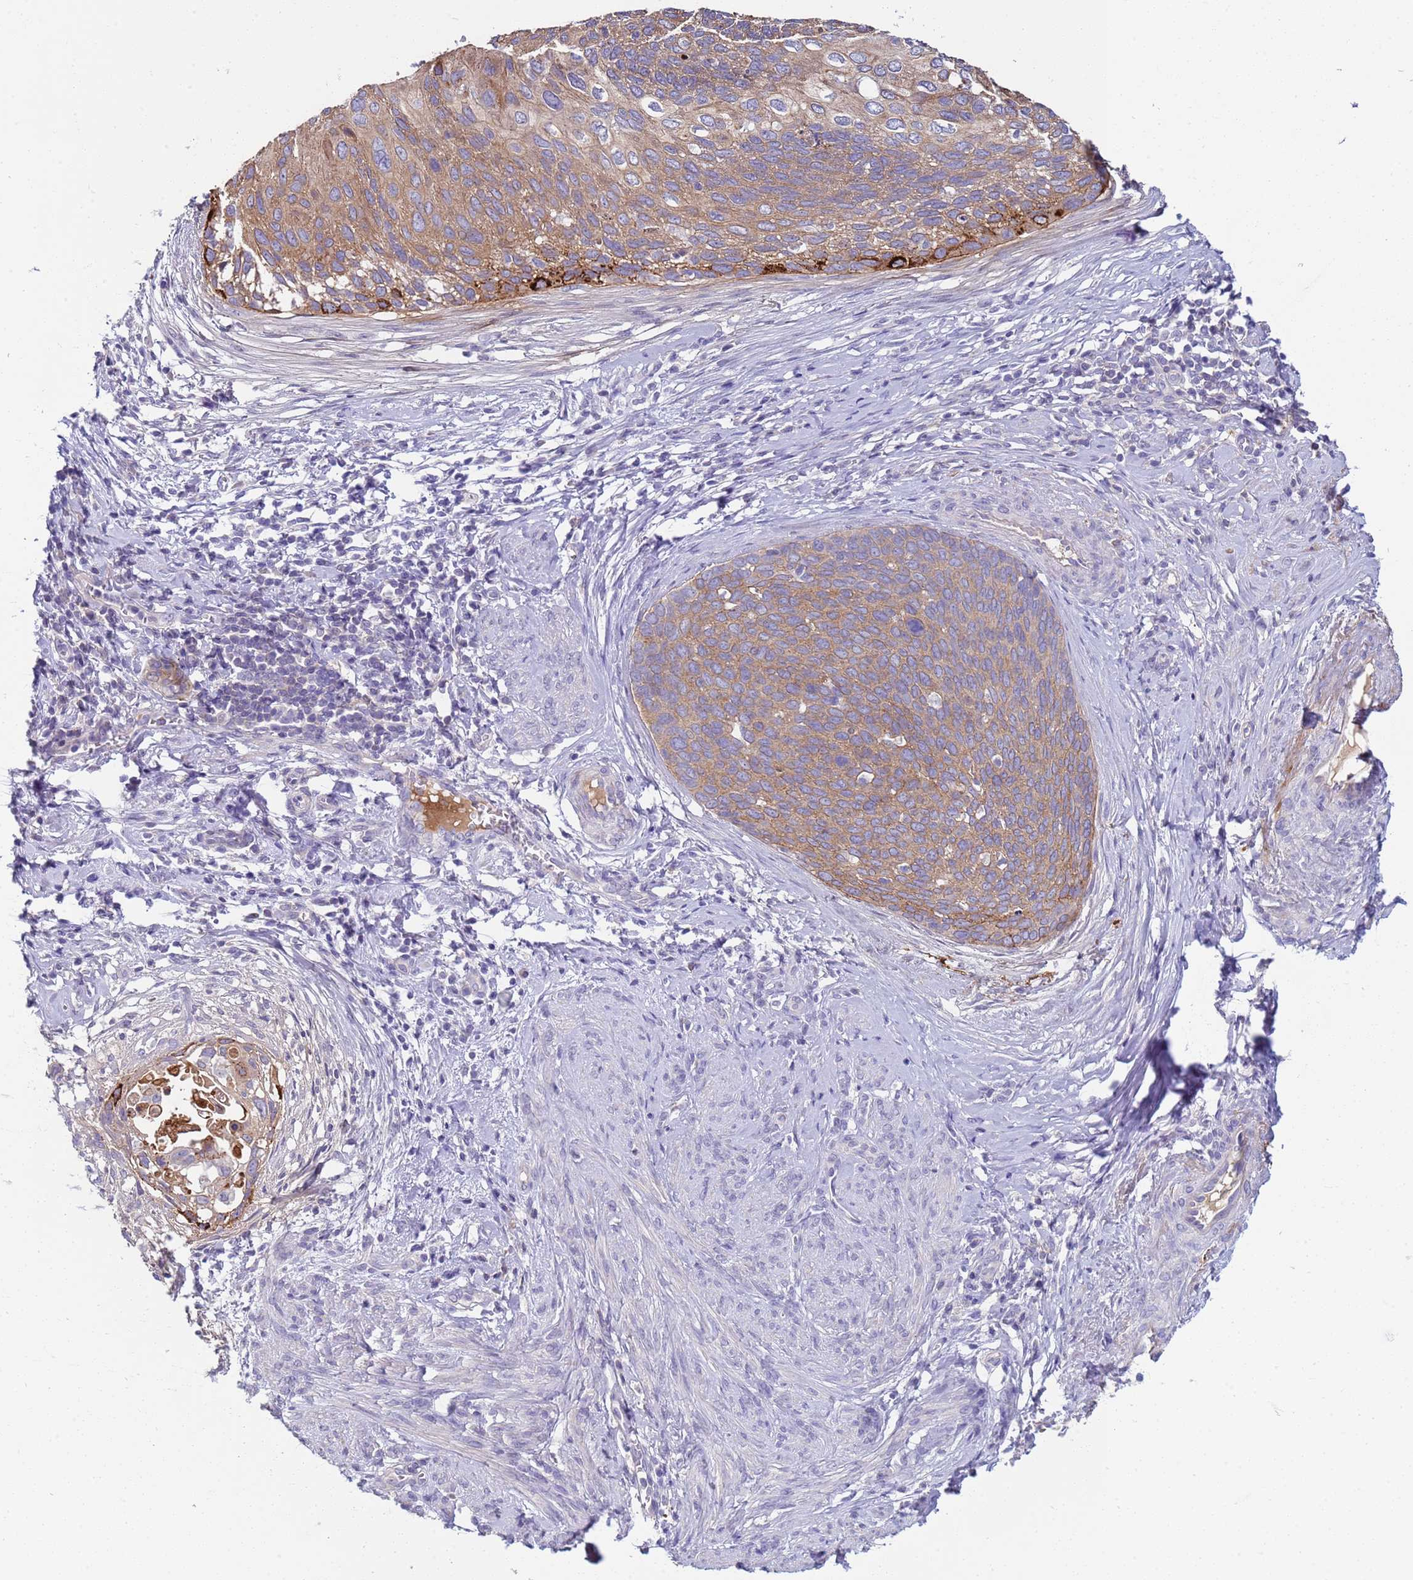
{"staining": {"intensity": "weak", "quantity": ">75%", "location": "cytoplasmic/membranous"}, "tissue": "cervical cancer", "cell_type": "Tumor cells", "image_type": "cancer", "snomed": [{"axis": "morphology", "description": "Squamous cell carcinoma, NOS"}, {"axis": "topography", "description": "Cervix"}], "caption": "Human cervical cancer stained with a brown dye demonstrates weak cytoplasmic/membranous positive expression in approximately >75% of tumor cells.", "gene": "TRIM51", "patient": {"sex": "female", "age": 80}}